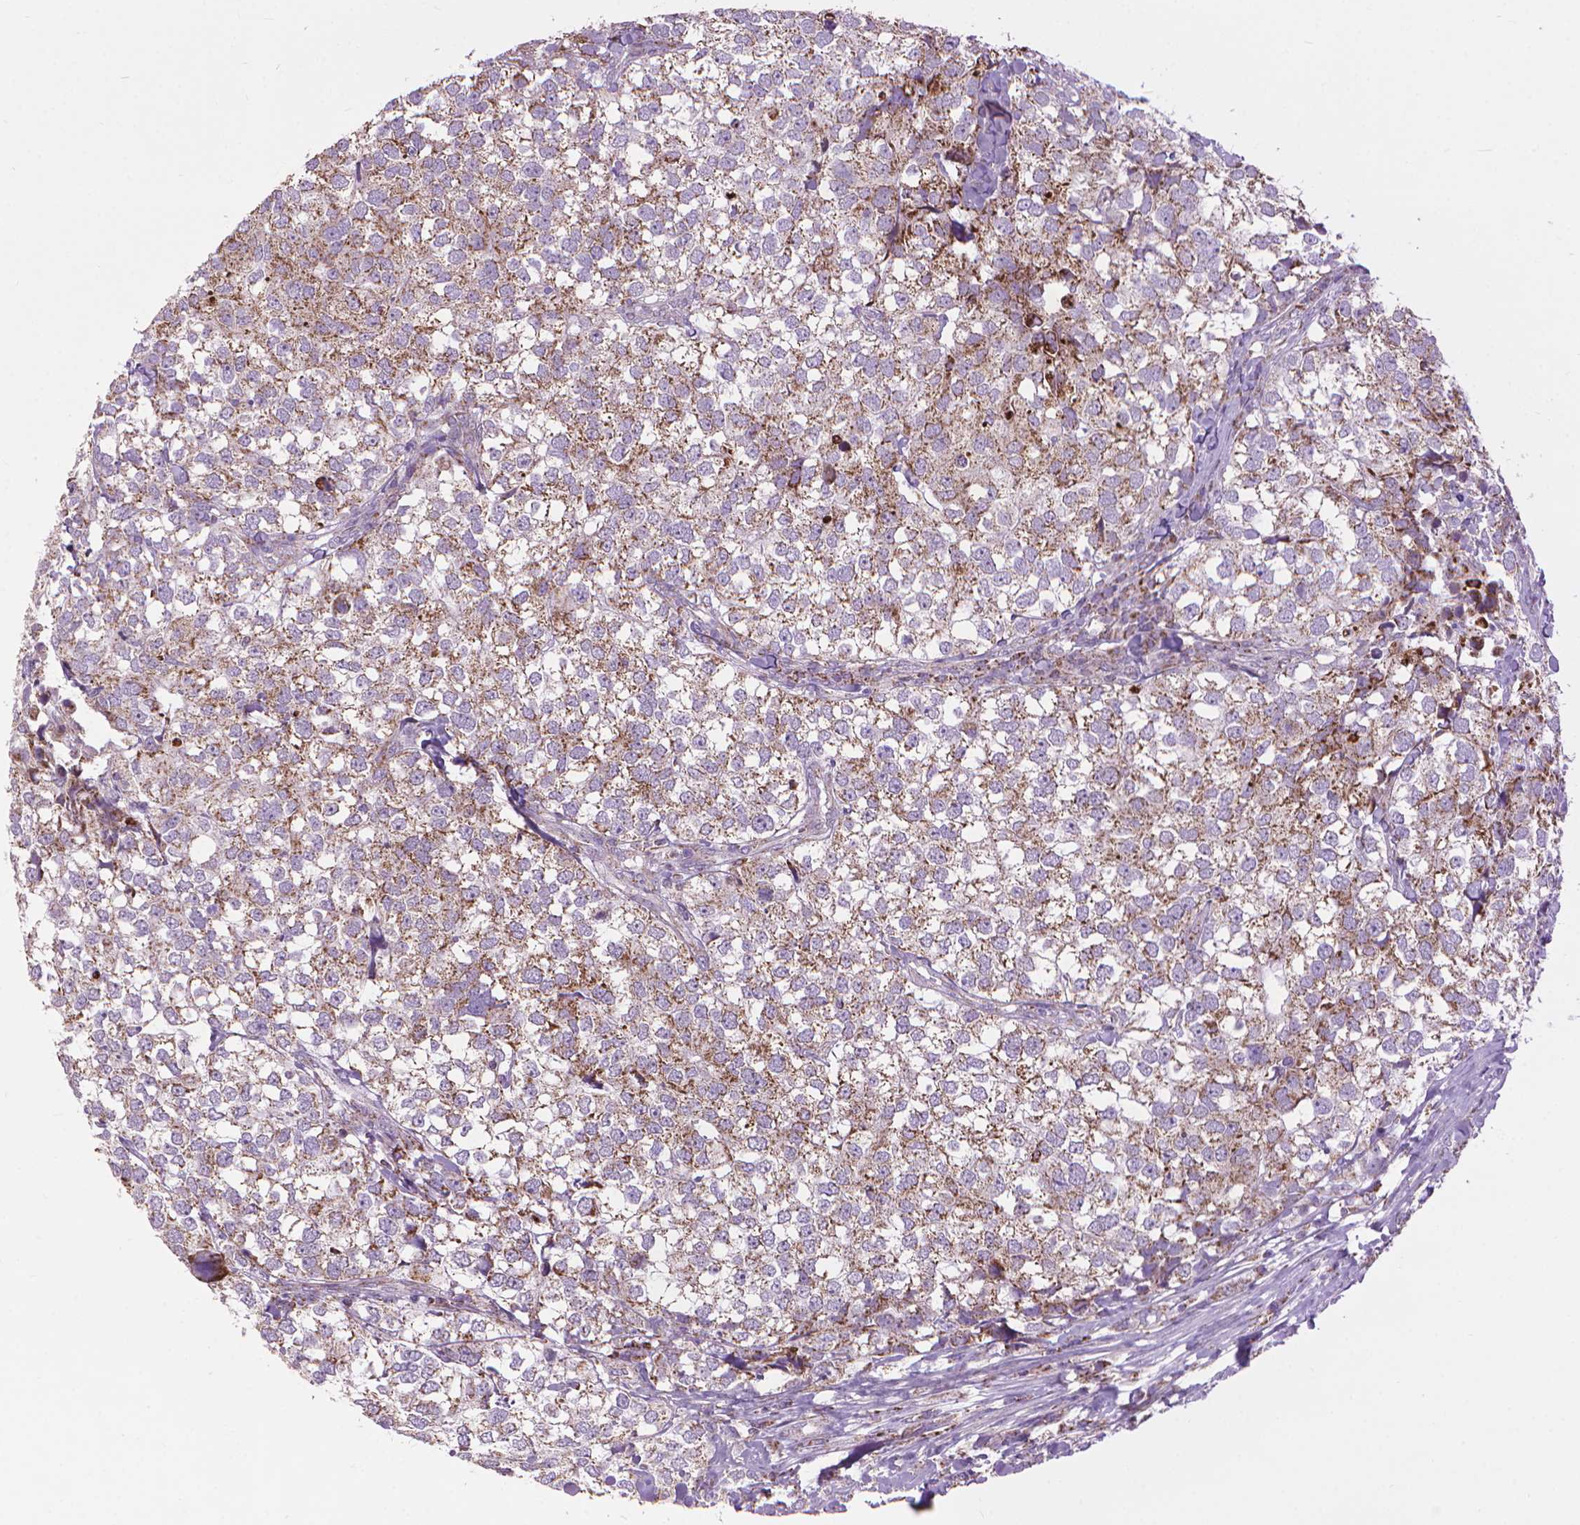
{"staining": {"intensity": "moderate", "quantity": "25%-75%", "location": "cytoplasmic/membranous"}, "tissue": "breast cancer", "cell_type": "Tumor cells", "image_type": "cancer", "snomed": [{"axis": "morphology", "description": "Duct carcinoma"}, {"axis": "topography", "description": "Breast"}], "caption": "Breast infiltrating ductal carcinoma stained for a protein (brown) displays moderate cytoplasmic/membranous positive staining in about 25%-75% of tumor cells.", "gene": "VDAC1", "patient": {"sex": "female", "age": 30}}